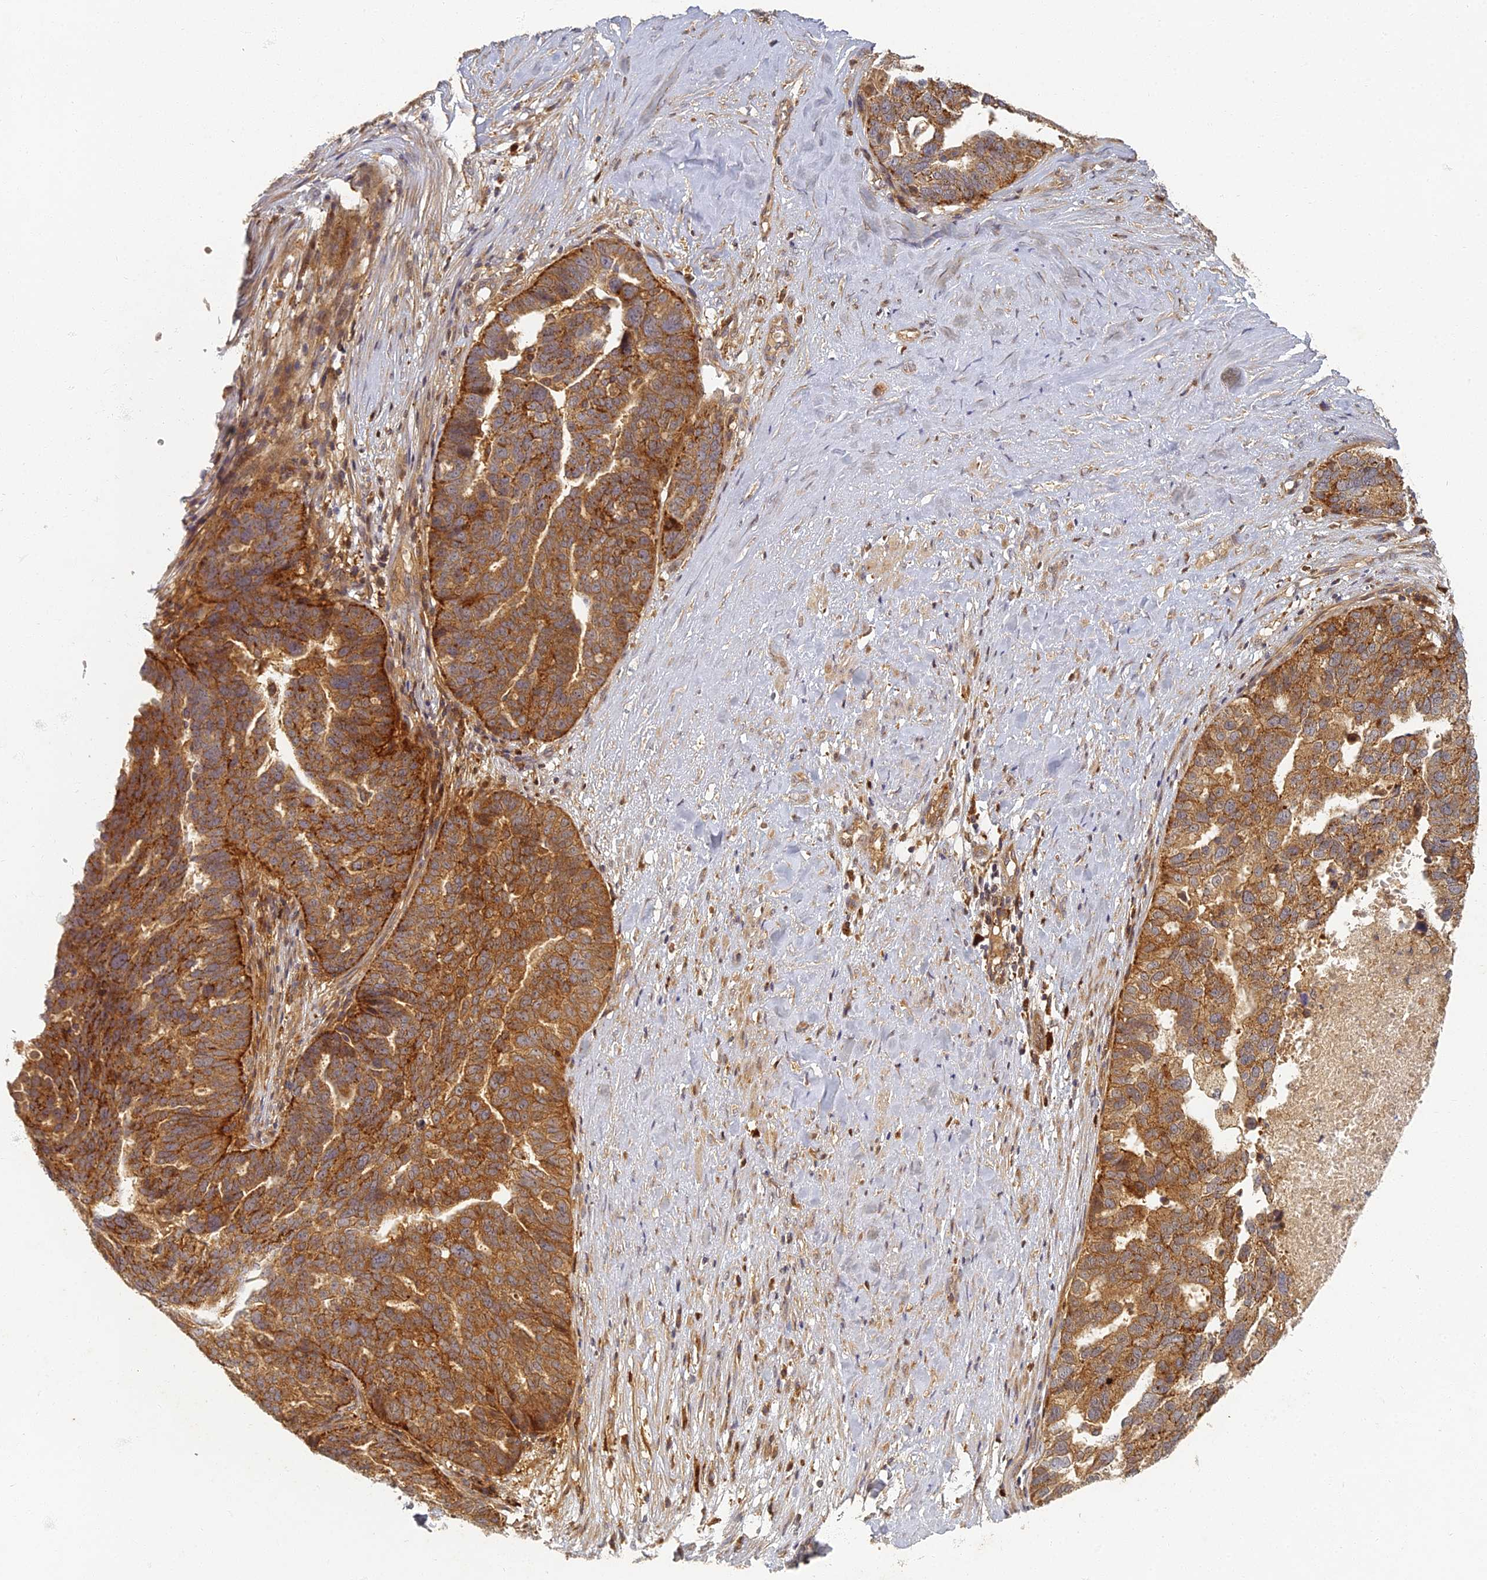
{"staining": {"intensity": "strong", "quantity": ">75%", "location": "cytoplasmic/membranous"}, "tissue": "ovarian cancer", "cell_type": "Tumor cells", "image_type": "cancer", "snomed": [{"axis": "morphology", "description": "Cystadenocarcinoma, serous, NOS"}, {"axis": "topography", "description": "Ovary"}], "caption": "Strong cytoplasmic/membranous positivity is appreciated in approximately >75% of tumor cells in ovarian cancer.", "gene": "INO80D", "patient": {"sex": "female", "age": 59}}